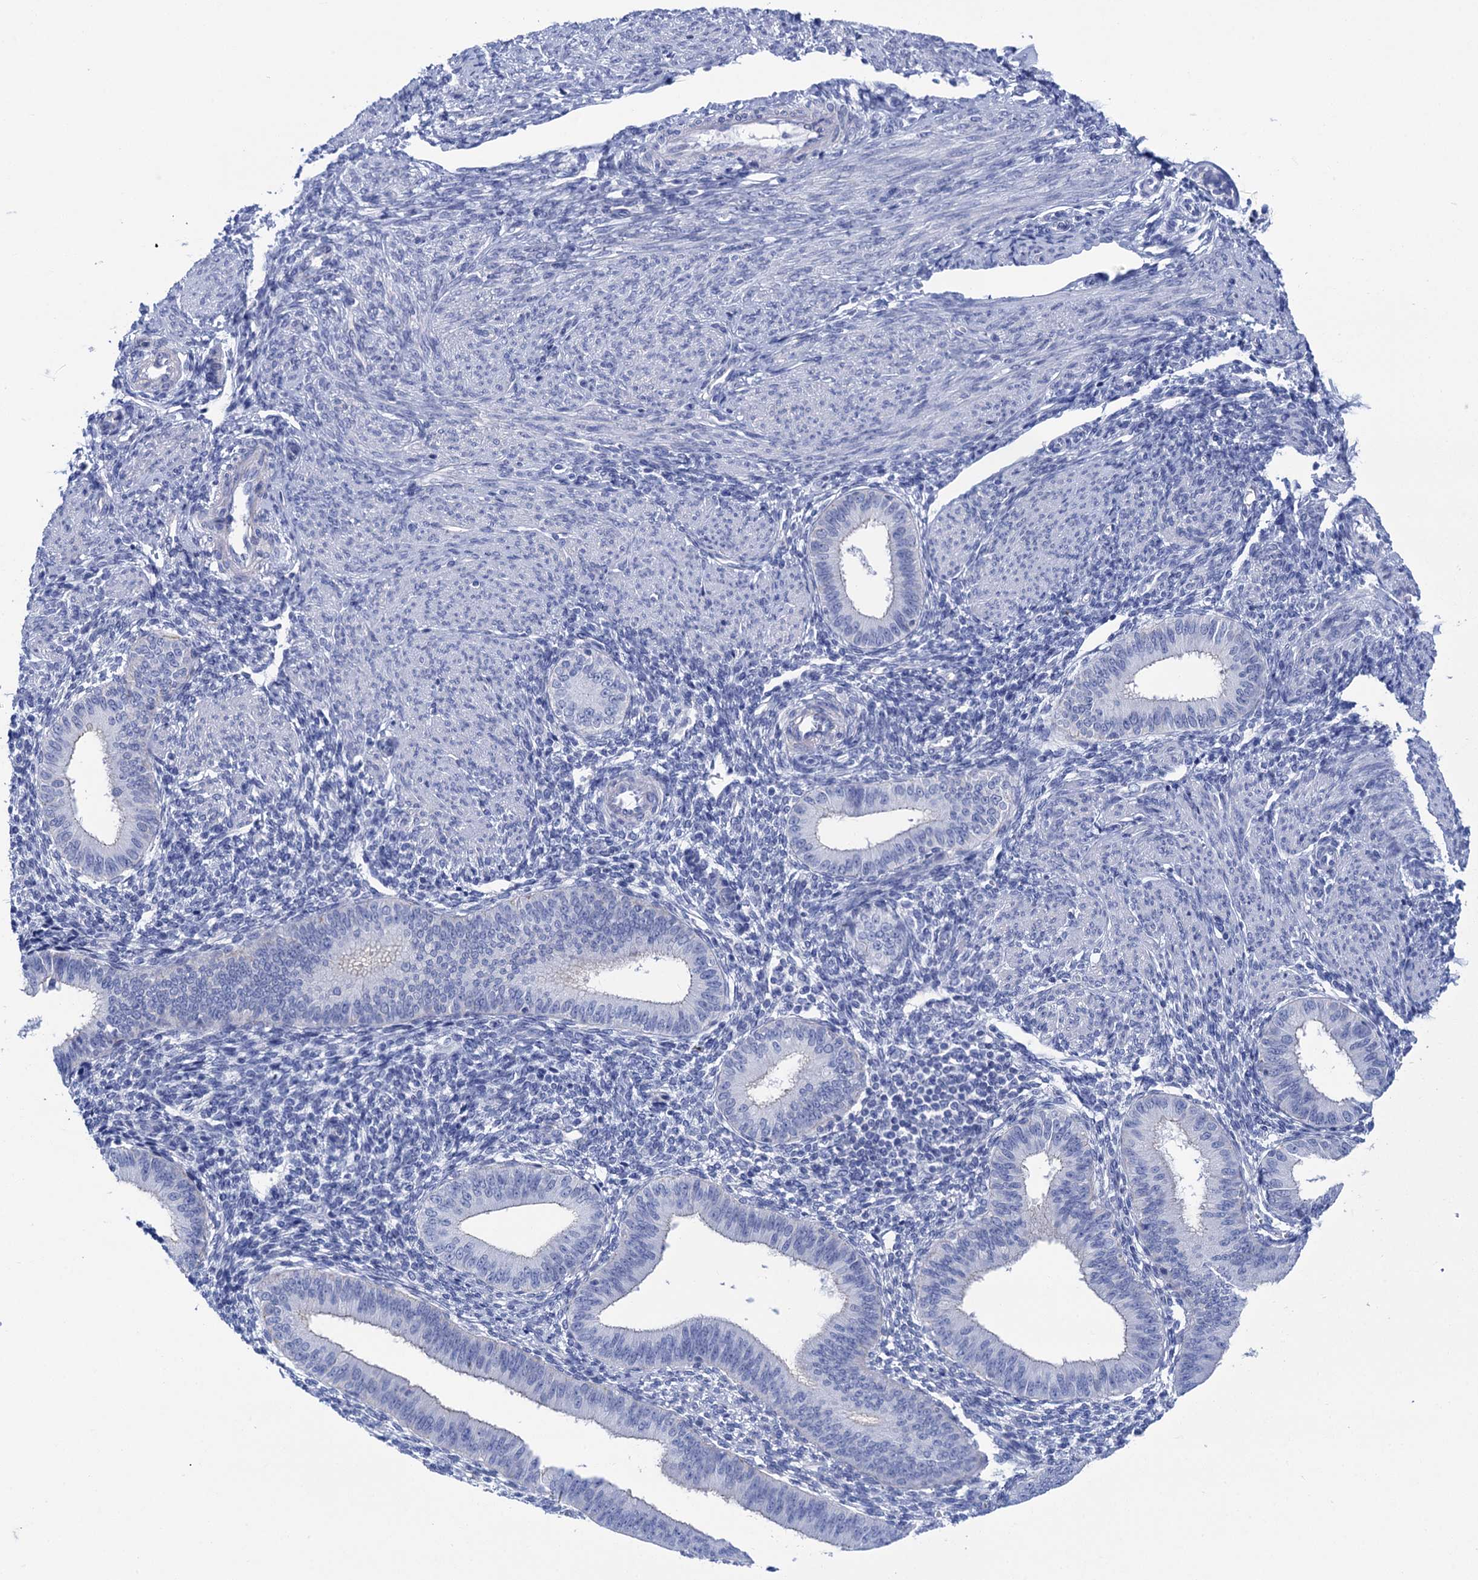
{"staining": {"intensity": "negative", "quantity": "none", "location": "none"}, "tissue": "endometrium", "cell_type": "Cells in endometrial stroma", "image_type": "normal", "snomed": [{"axis": "morphology", "description": "Normal tissue, NOS"}, {"axis": "topography", "description": "Uterus"}, {"axis": "topography", "description": "Endometrium"}], "caption": "Immunohistochemistry photomicrograph of normal endometrium stained for a protein (brown), which demonstrates no positivity in cells in endometrial stroma.", "gene": "CALML5", "patient": {"sex": "female", "age": 48}}